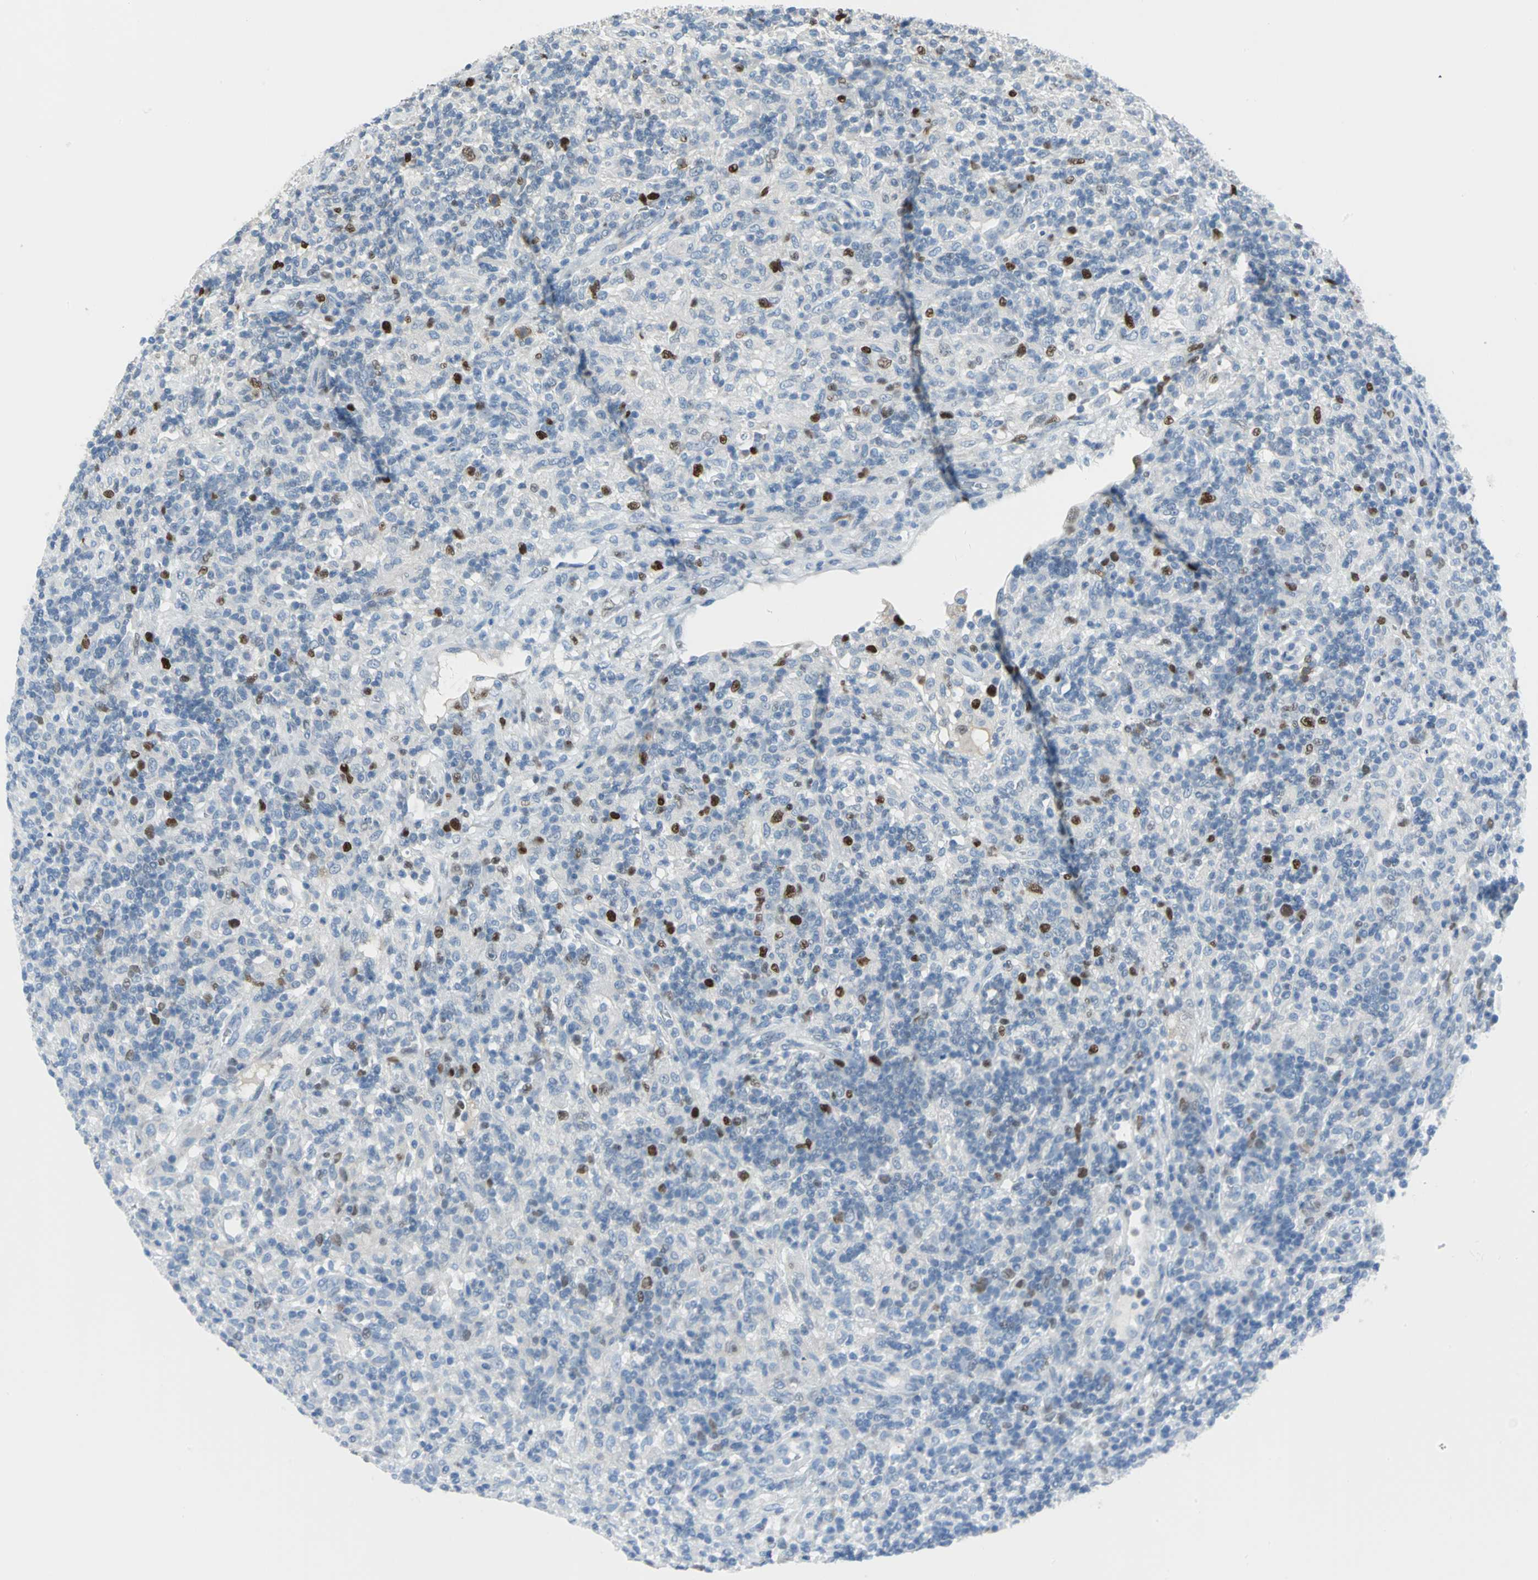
{"staining": {"intensity": "strong", "quantity": "<25%", "location": "nuclear"}, "tissue": "lymphoma", "cell_type": "Tumor cells", "image_type": "cancer", "snomed": [{"axis": "morphology", "description": "Hodgkin's disease, NOS"}, {"axis": "topography", "description": "Lymph node"}], "caption": "A high-resolution photomicrograph shows IHC staining of lymphoma, which displays strong nuclear staining in about <25% of tumor cells.", "gene": "MCM3", "patient": {"sex": "male", "age": 70}}